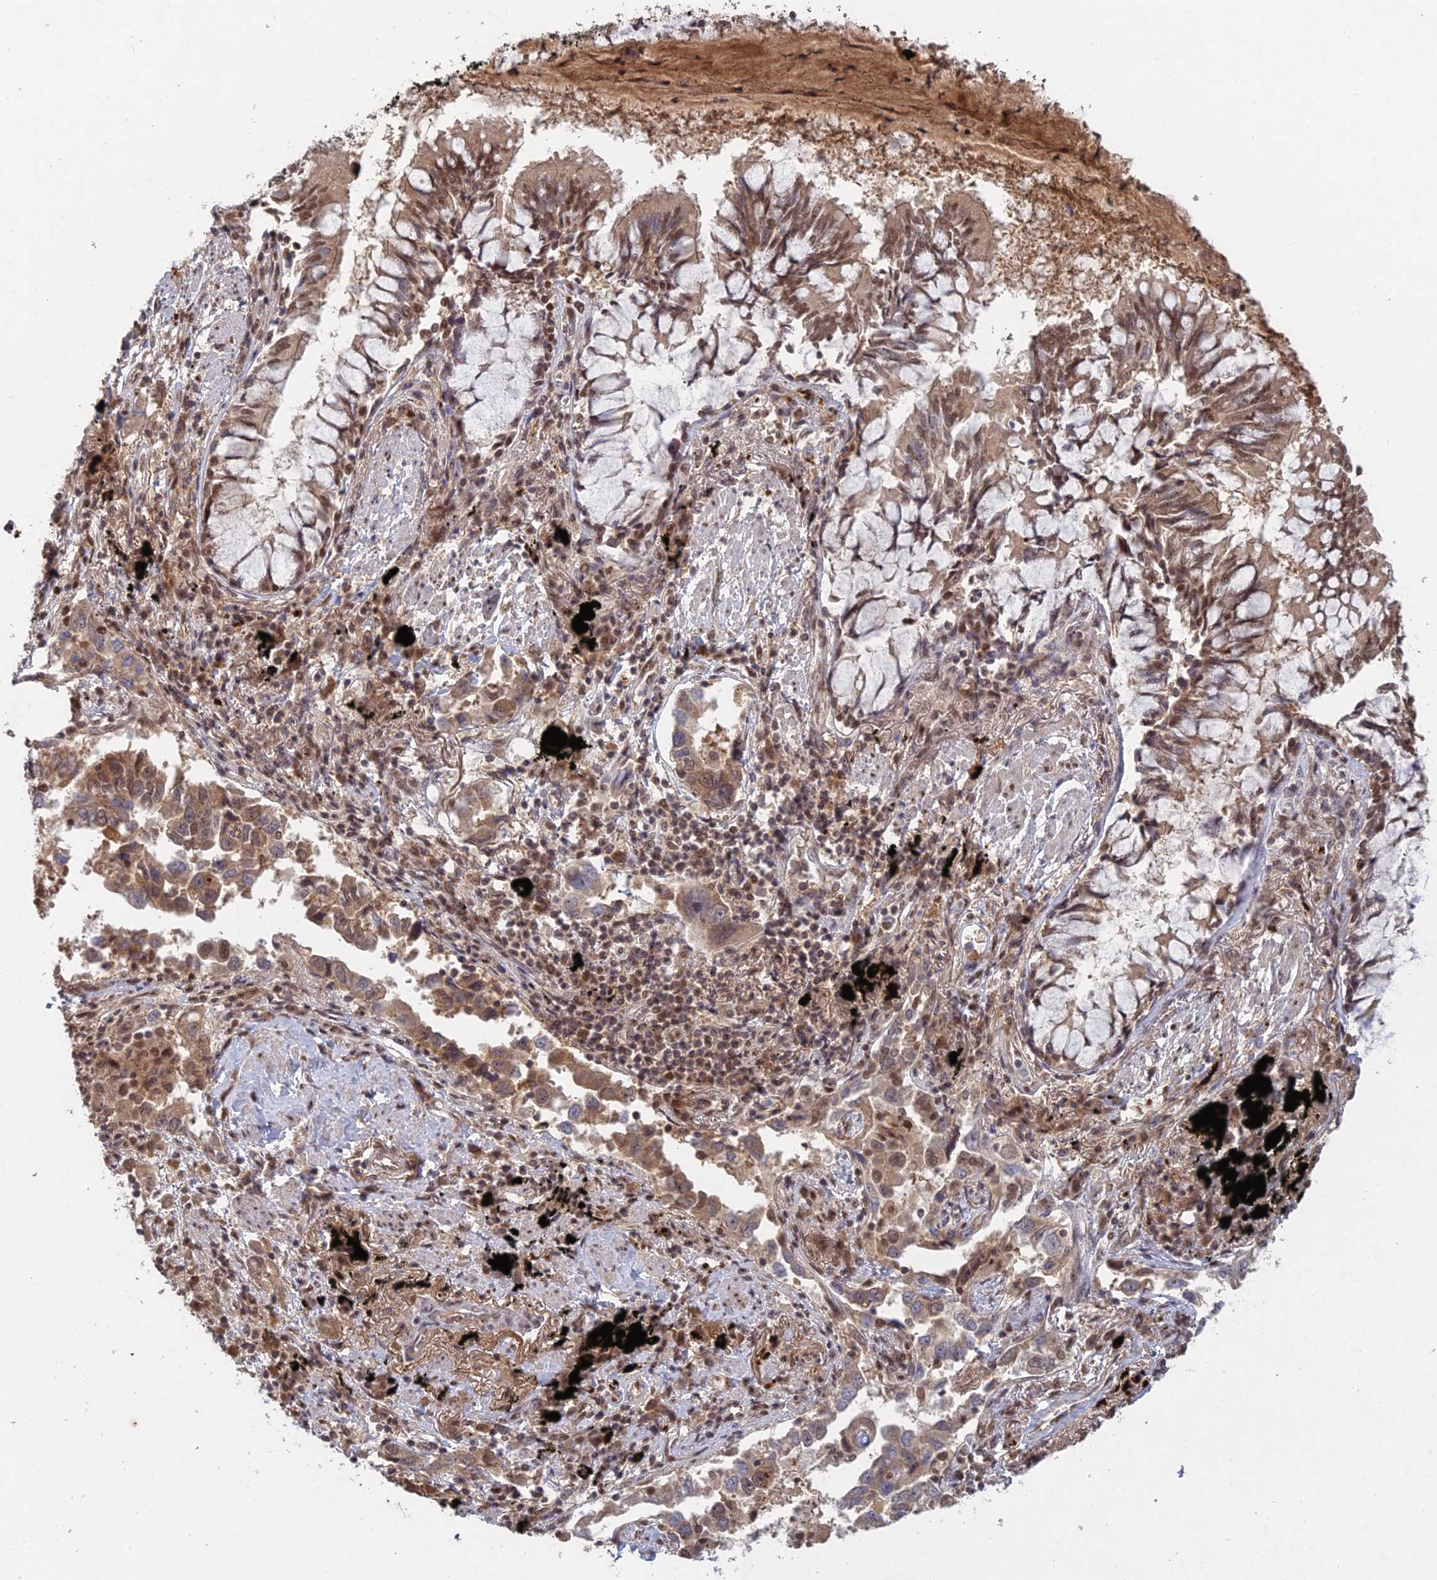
{"staining": {"intensity": "moderate", "quantity": ">75%", "location": "cytoplasmic/membranous,nuclear"}, "tissue": "lung cancer", "cell_type": "Tumor cells", "image_type": "cancer", "snomed": [{"axis": "morphology", "description": "Adenocarcinoma, NOS"}, {"axis": "topography", "description": "Lung"}], "caption": "Immunohistochemical staining of lung adenocarcinoma demonstrates medium levels of moderate cytoplasmic/membranous and nuclear positivity in approximately >75% of tumor cells.", "gene": "RANBP3", "patient": {"sex": "male", "age": 67}}